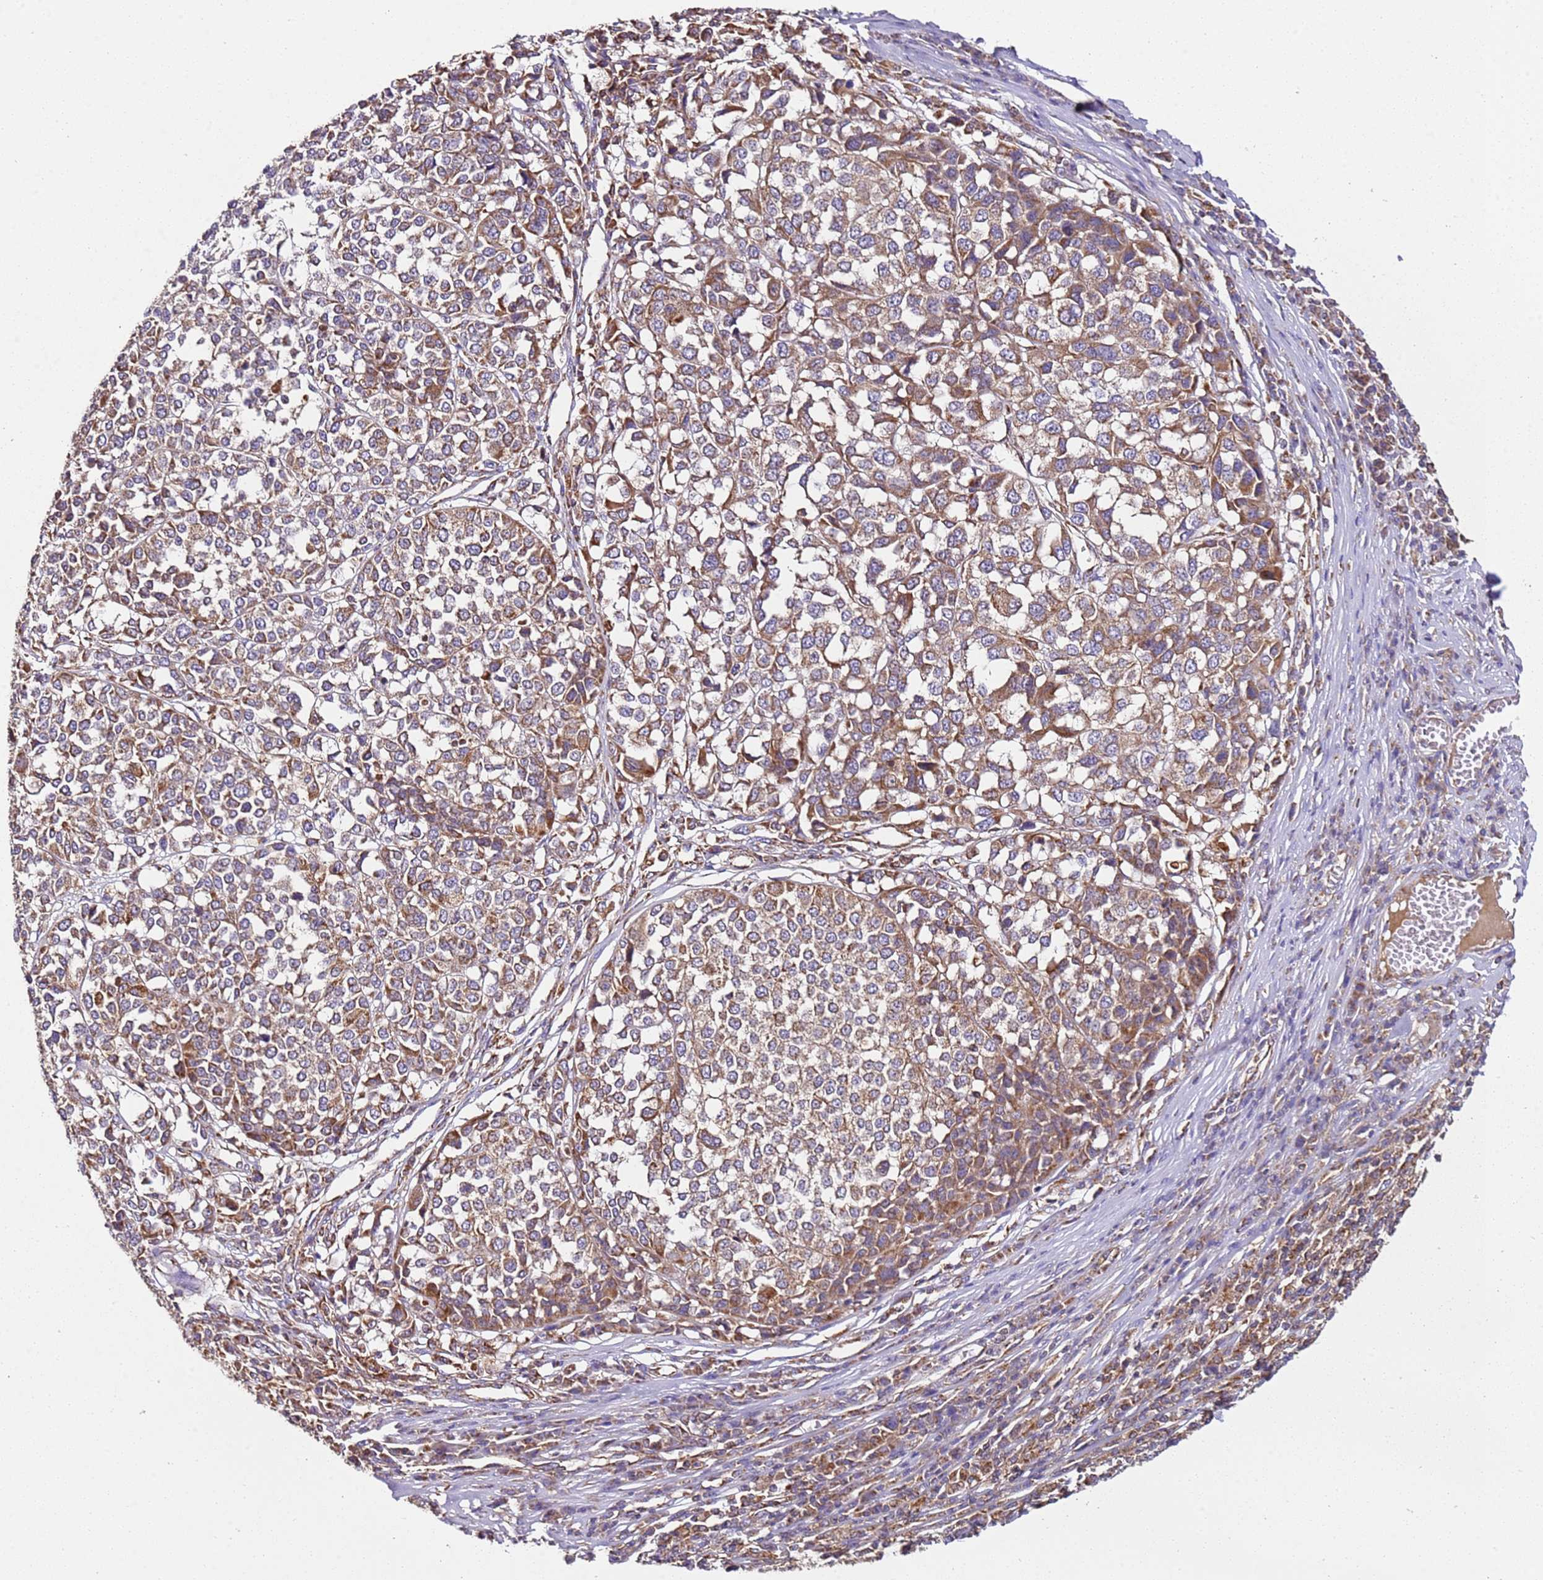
{"staining": {"intensity": "moderate", "quantity": ">75%", "location": "cytoplasmic/membranous"}, "tissue": "melanoma", "cell_type": "Tumor cells", "image_type": "cancer", "snomed": [{"axis": "morphology", "description": "Malignant melanoma, Metastatic site"}, {"axis": "topography", "description": "Lymph node"}], "caption": "Melanoma stained for a protein (brown) displays moderate cytoplasmic/membranous positive expression in about >75% of tumor cells.", "gene": "RMND5A", "patient": {"sex": "male", "age": 44}}